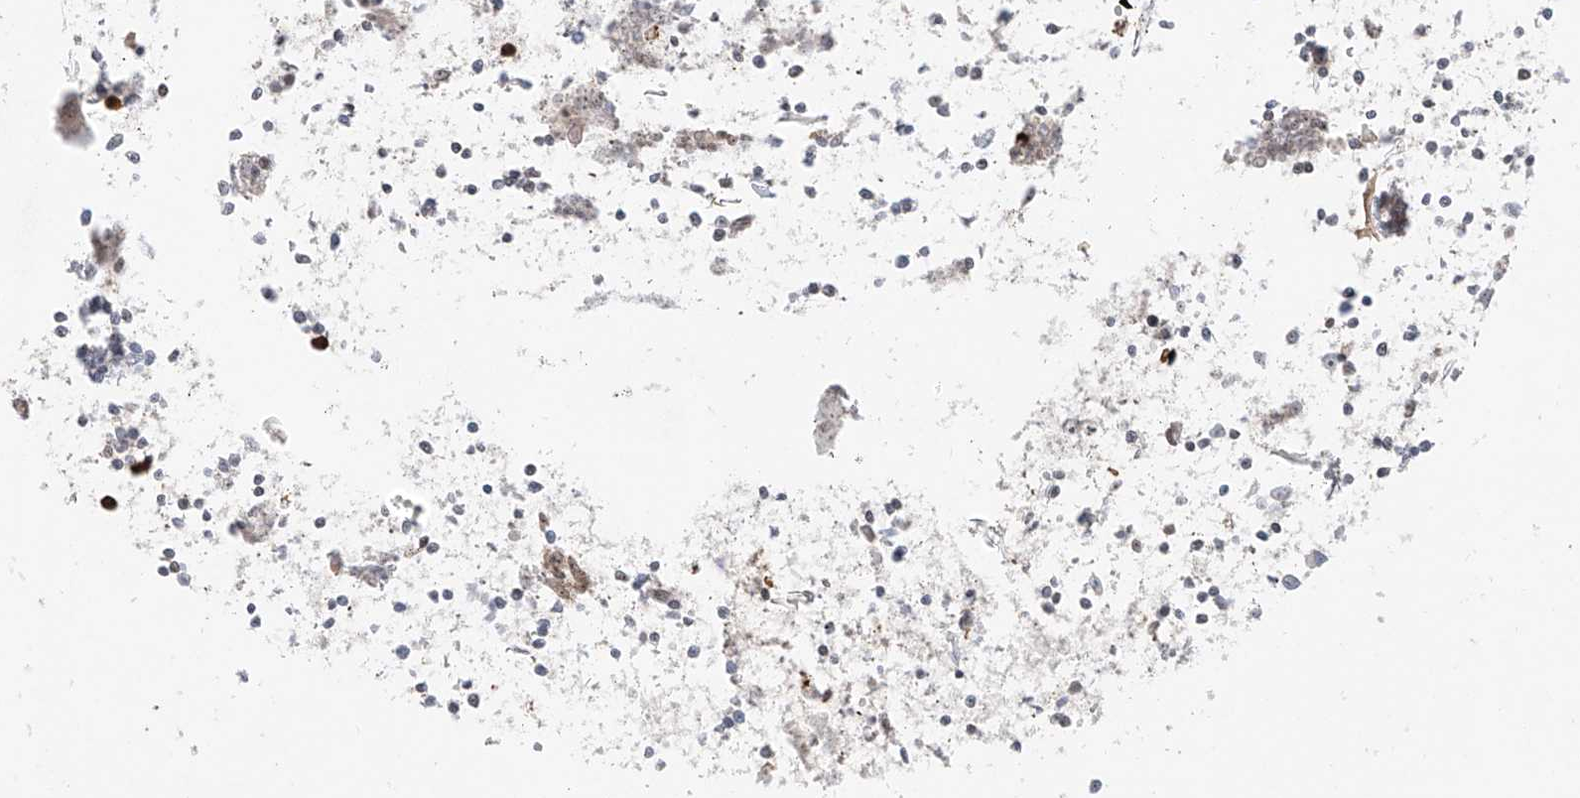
{"staining": {"intensity": "weak", "quantity": "<25%", "location": "nuclear"}, "tissue": "parathyroid gland", "cell_type": "Glandular cells", "image_type": "normal", "snomed": [{"axis": "morphology", "description": "Normal tissue, NOS"}, {"axis": "morphology", "description": "Adenoma, NOS"}, {"axis": "topography", "description": "Parathyroid gland"}], "caption": "Parathyroid gland stained for a protein using IHC reveals no positivity glandular cells.", "gene": "ZNF512", "patient": {"sex": "female", "age": 86}}